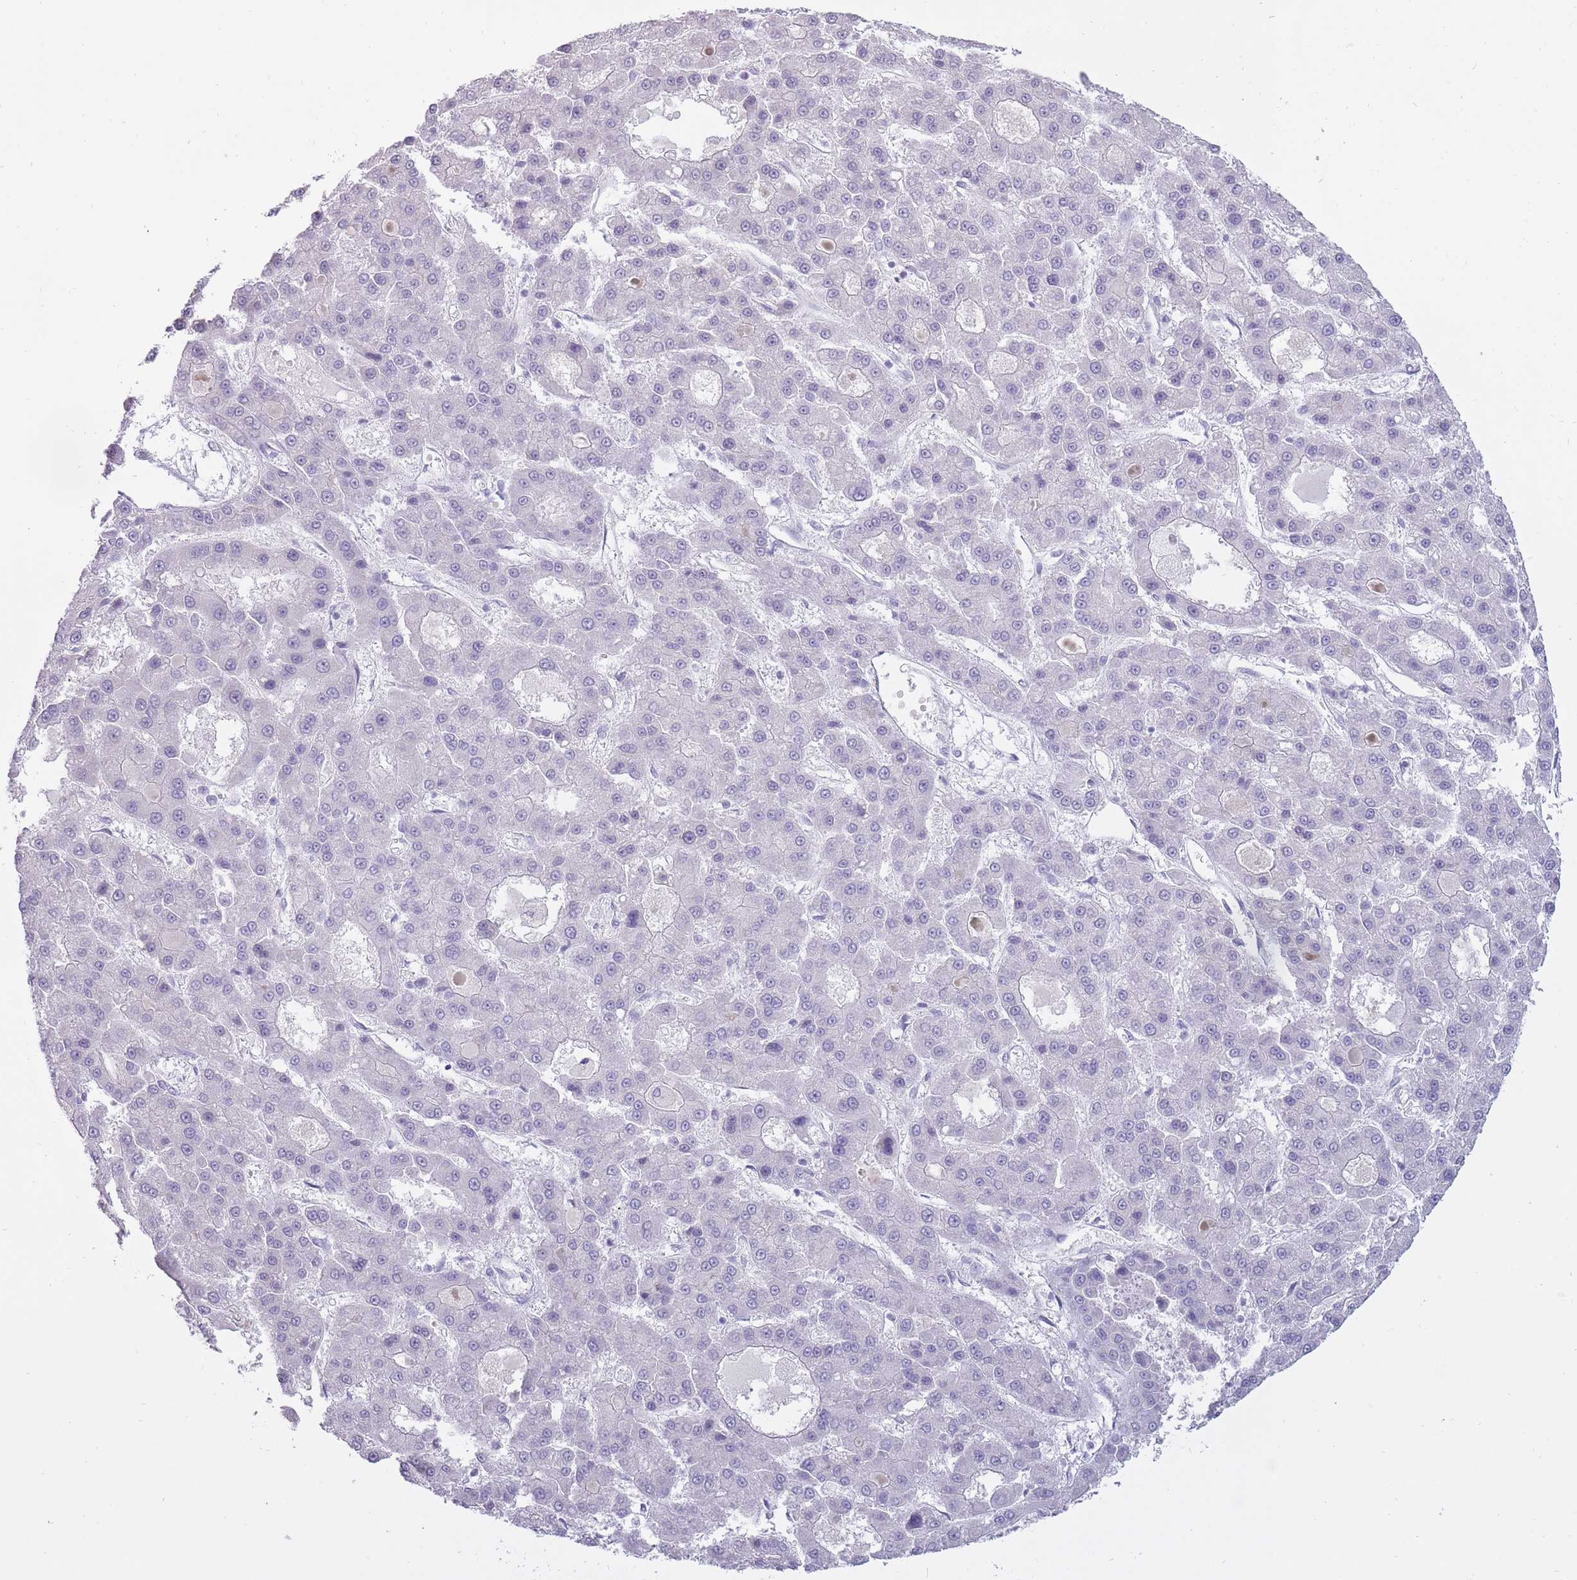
{"staining": {"intensity": "negative", "quantity": "none", "location": "none"}, "tissue": "liver cancer", "cell_type": "Tumor cells", "image_type": "cancer", "snomed": [{"axis": "morphology", "description": "Carcinoma, Hepatocellular, NOS"}, {"axis": "topography", "description": "Liver"}], "caption": "A photomicrograph of hepatocellular carcinoma (liver) stained for a protein exhibits no brown staining in tumor cells.", "gene": "BDKRB2", "patient": {"sex": "male", "age": 70}}